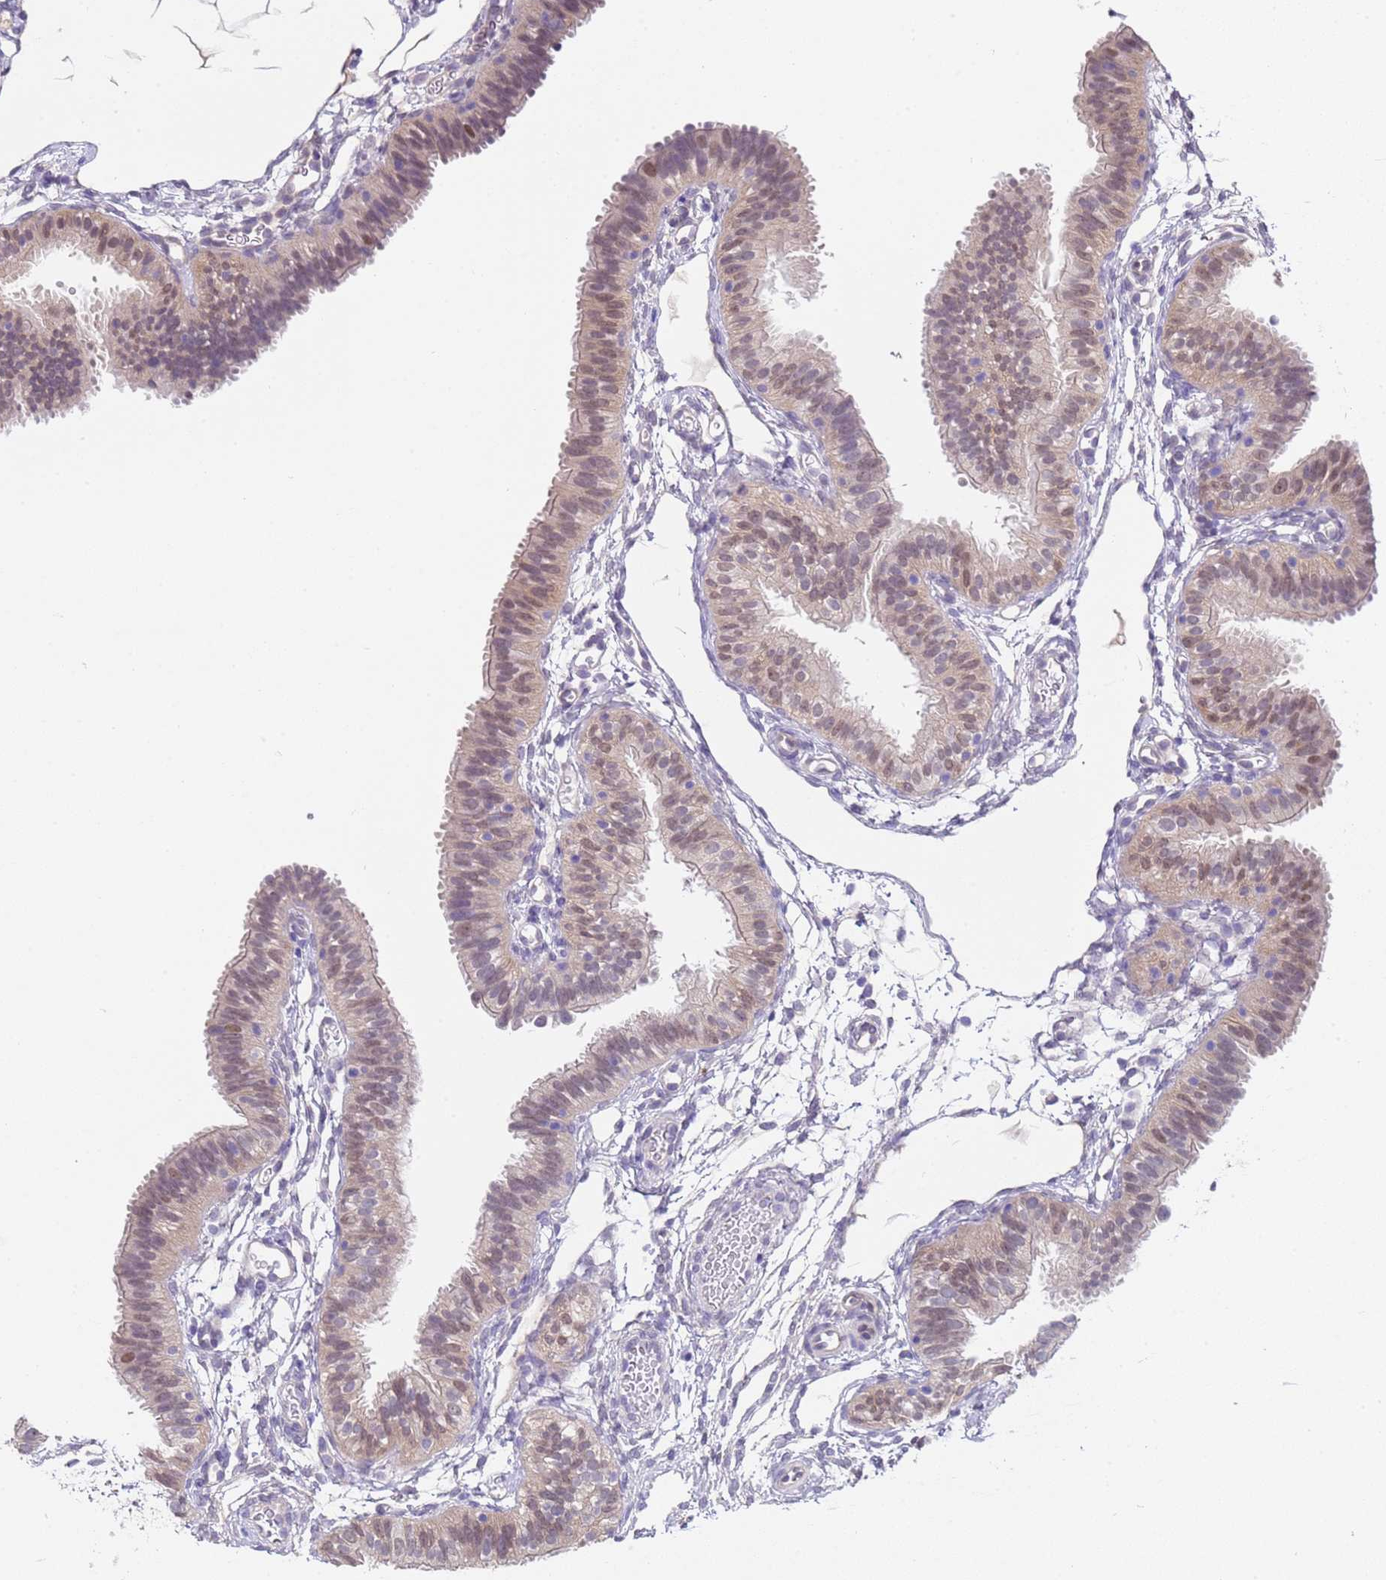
{"staining": {"intensity": "weak", "quantity": "25%-75%", "location": "cytoplasmic/membranous"}, "tissue": "fallopian tube", "cell_type": "Glandular cells", "image_type": "normal", "snomed": [{"axis": "morphology", "description": "Normal tissue, NOS"}, {"axis": "topography", "description": "Fallopian tube"}], "caption": "Immunohistochemistry of normal fallopian tube shows low levels of weak cytoplasmic/membranous staining in about 25%-75% of glandular cells. (DAB (3,3'-diaminobenzidine) IHC with brightfield microscopy, high magnification).", "gene": "TRMT10A", "patient": {"sex": "female", "age": 35}}